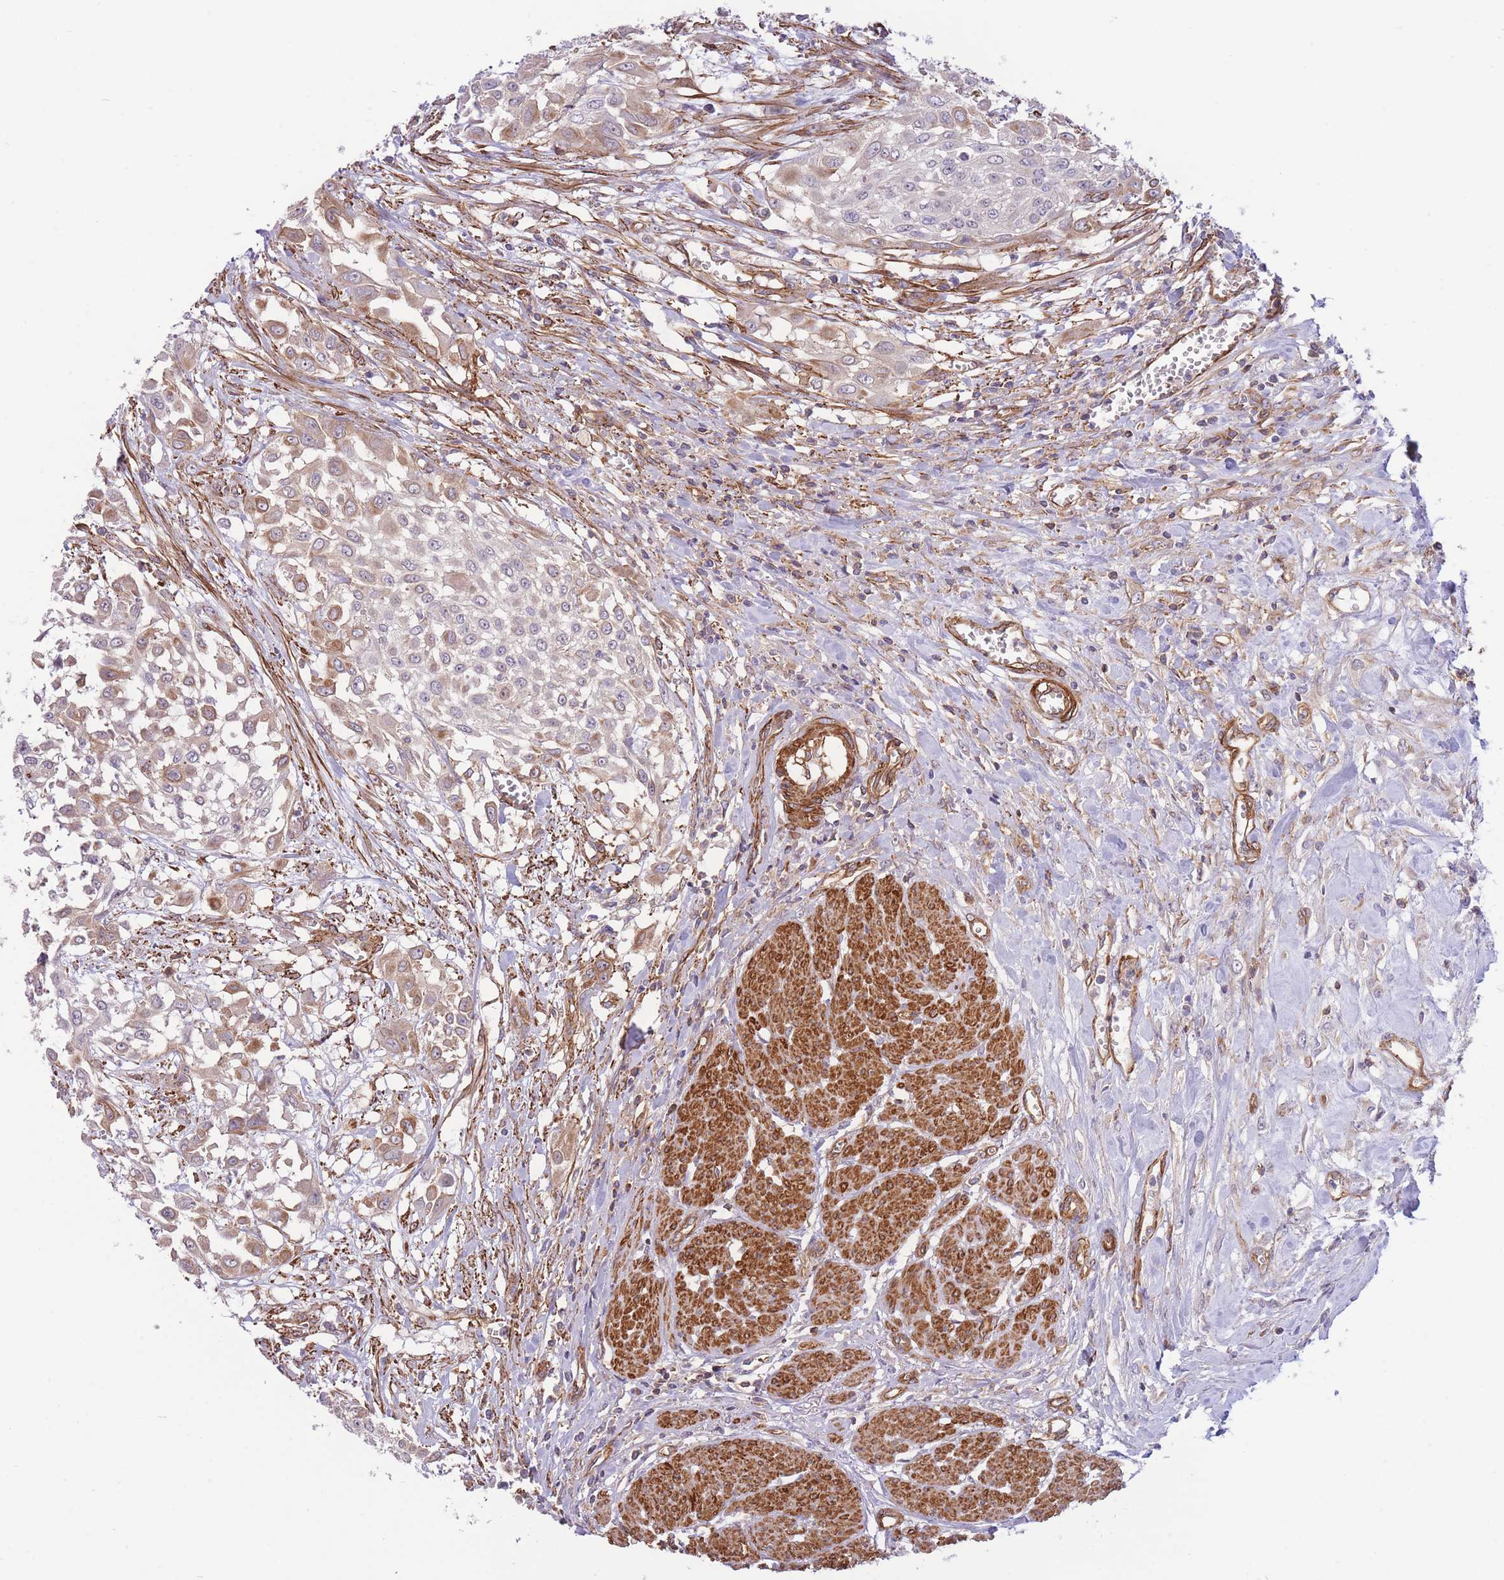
{"staining": {"intensity": "moderate", "quantity": "25%-75%", "location": "cytoplasmic/membranous"}, "tissue": "urothelial cancer", "cell_type": "Tumor cells", "image_type": "cancer", "snomed": [{"axis": "morphology", "description": "Urothelial carcinoma, High grade"}, {"axis": "topography", "description": "Urinary bladder"}], "caption": "There is medium levels of moderate cytoplasmic/membranous positivity in tumor cells of urothelial cancer, as demonstrated by immunohistochemical staining (brown color).", "gene": "CDC25B", "patient": {"sex": "male", "age": 57}}